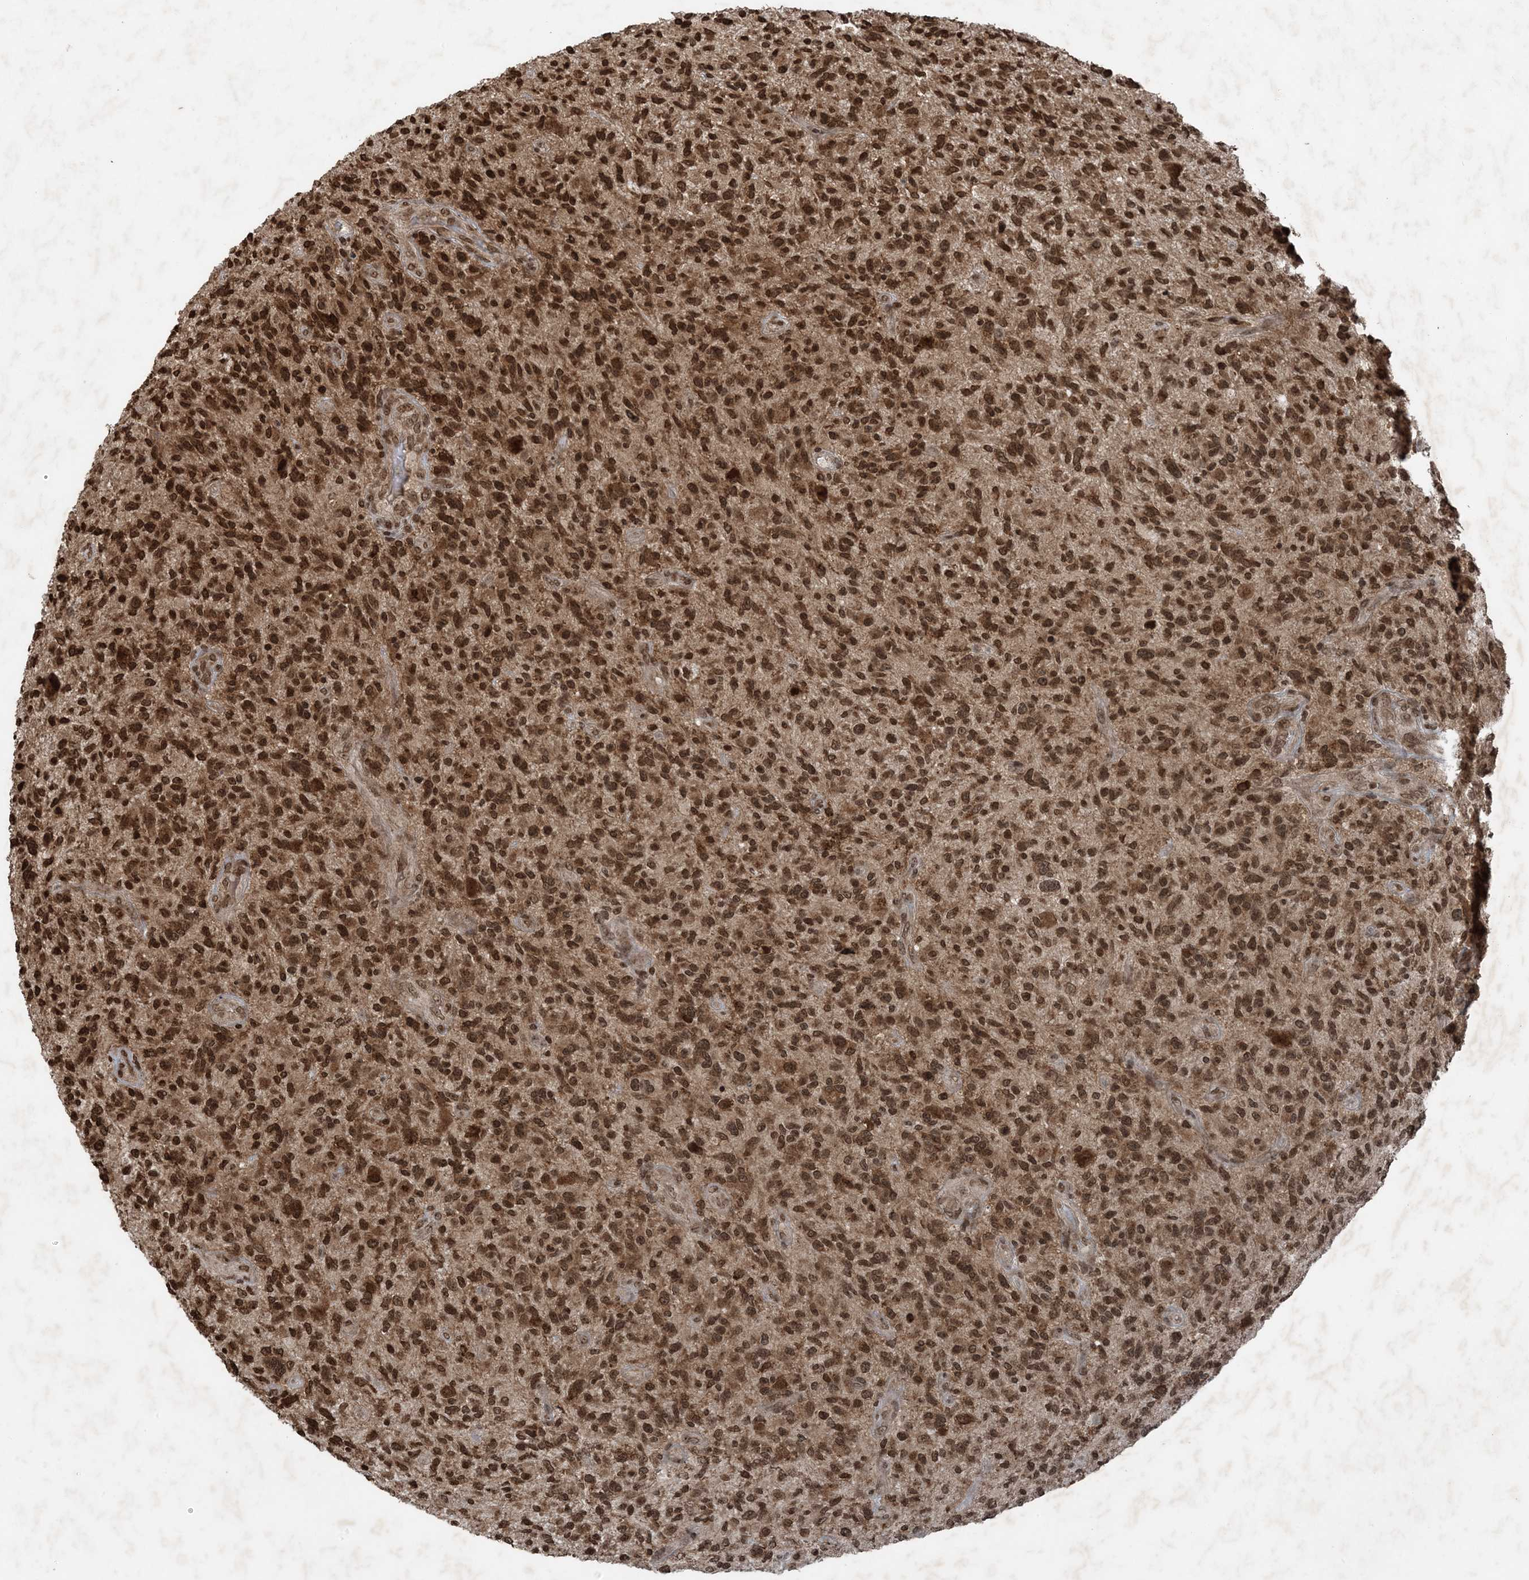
{"staining": {"intensity": "strong", "quantity": ">75%", "location": "cytoplasmic/membranous,nuclear"}, "tissue": "glioma", "cell_type": "Tumor cells", "image_type": "cancer", "snomed": [{"axis": "morphology", "description": "Glioma, malignant, High grade"}, {"axis": "topography", "description": "Brain"}], "caption": "Immunohistochemical staining of human high-grade glioma (malignant) shows high levels of strong cytoplasmic/membranous and nuclear staining in approximately >75% of tumor cells.", "gene": "ZFAND2B", "patient": {"sex": "male", "age": 47}}